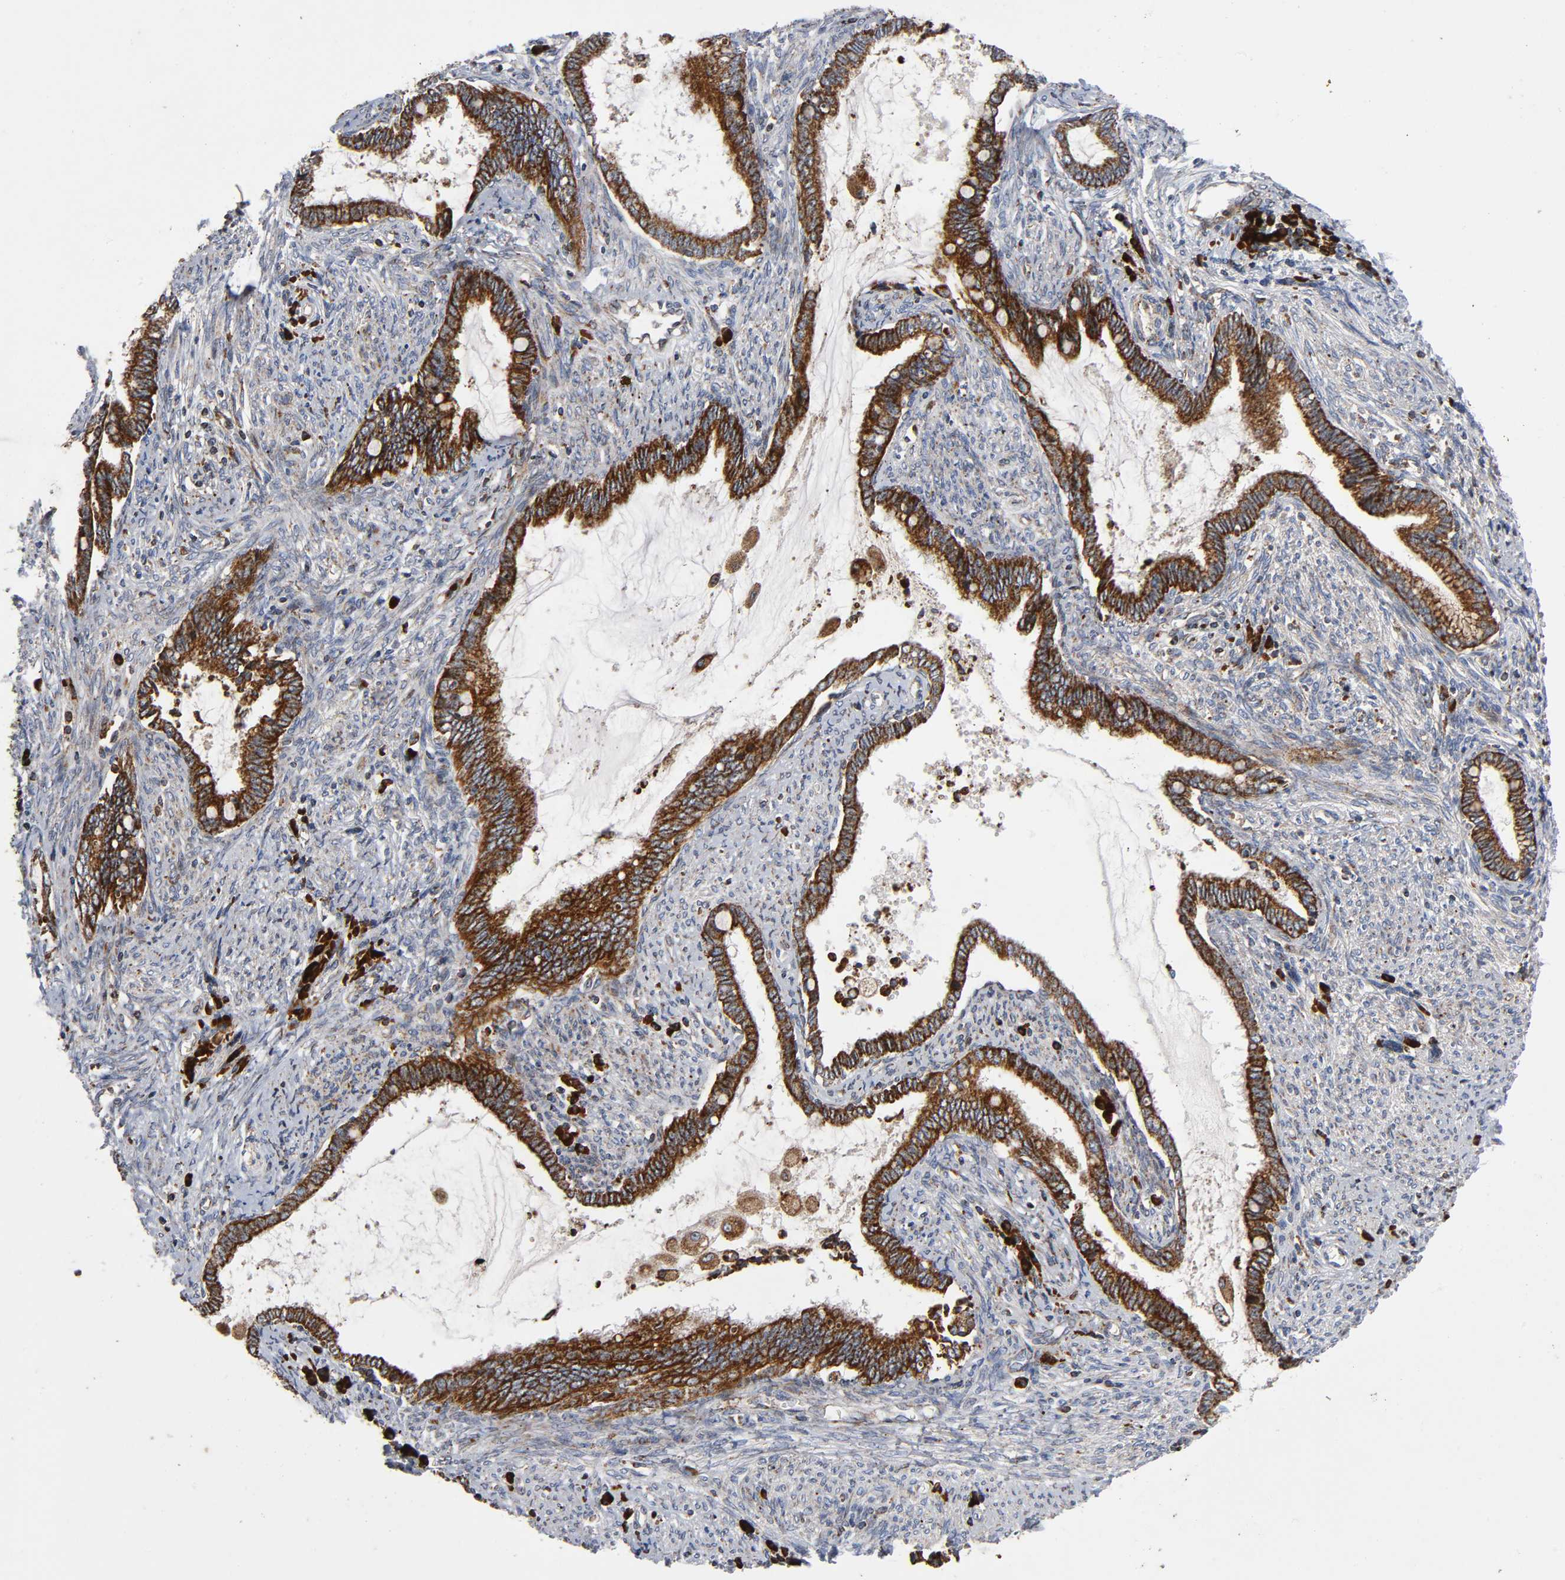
{"staining": {"intensity": "strong", "quantity": ">75%", "location": "cytoplasmic/membranous"}, "tissue": "cervical cancer", "cell_type": "Tumor cells", "image_type": "cancer", "snomed": [{"axis": "morphology", "description": "Adenocarcinoma, NOS"}, {"axis": "topography", "description": "Cervix"}], "caption": "Cervical cancer was stained to show a protein in brown. There is high levels of strong cytoplasmic/membranous staining in about >75% of tumor cells.", "gene": "MAP3K1", "patient": {"sex": "female", "age": 44}}